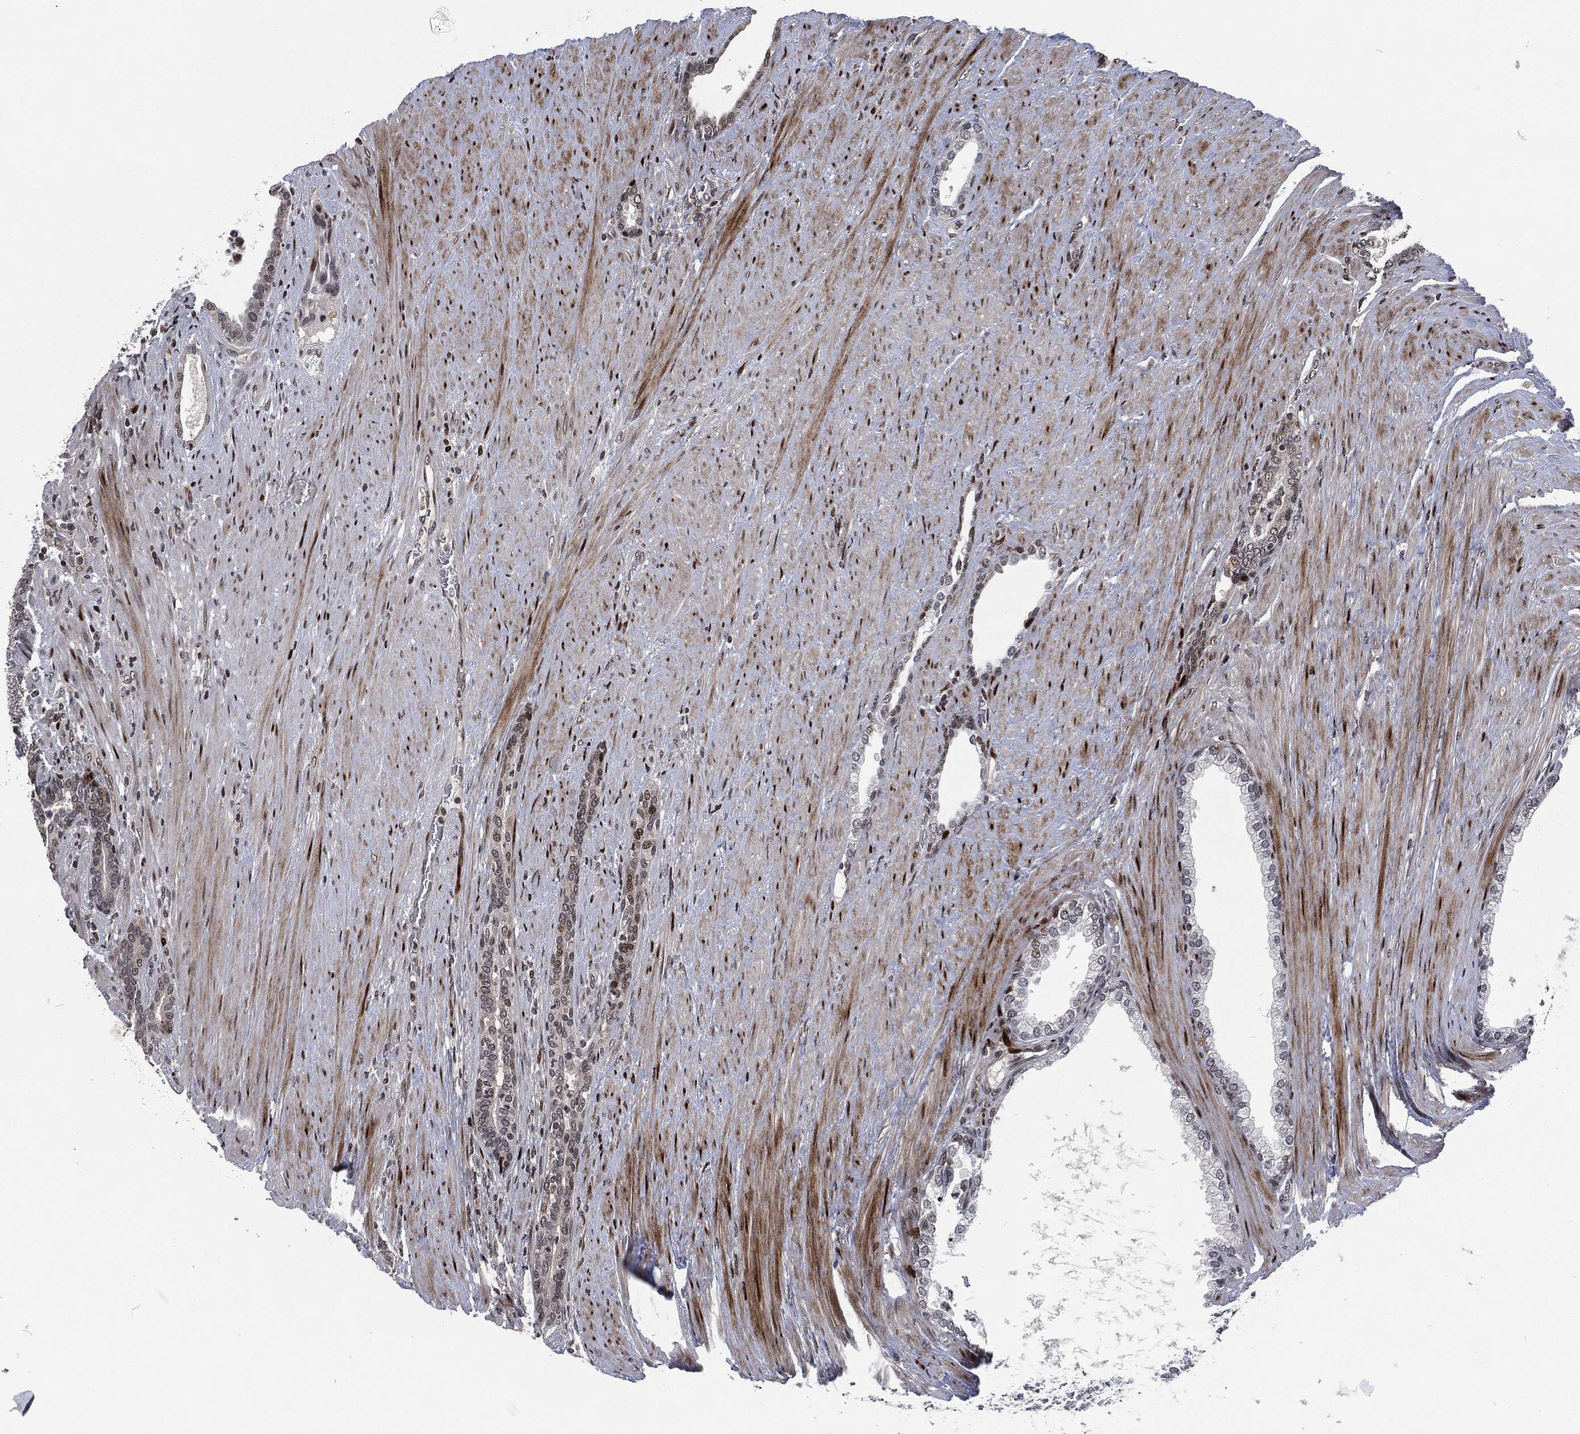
{"staining": {"intensity": "negative", "quantity": "none", "location": "none"}, "tissue": "prostate cancer", "cell_type": "Tumor cells", "image_type": "cancer", "snomed": [{"axis": "morphology", "description": "Adenocarcinoma, Low grade"}, {"axis": "topography", "description": "Prostate"}], "caption": "The image exhibits no significant staining in tumor cells of prostate cancer. Brightfield microscopy of immunohistochemistry stained with DAB (3,3'-diaminobenzidine) (brown) and hematoxylin (blue), captured at high magnification.", "gene": "EGFR", "patient": {"sex": "male", "age": 68}}